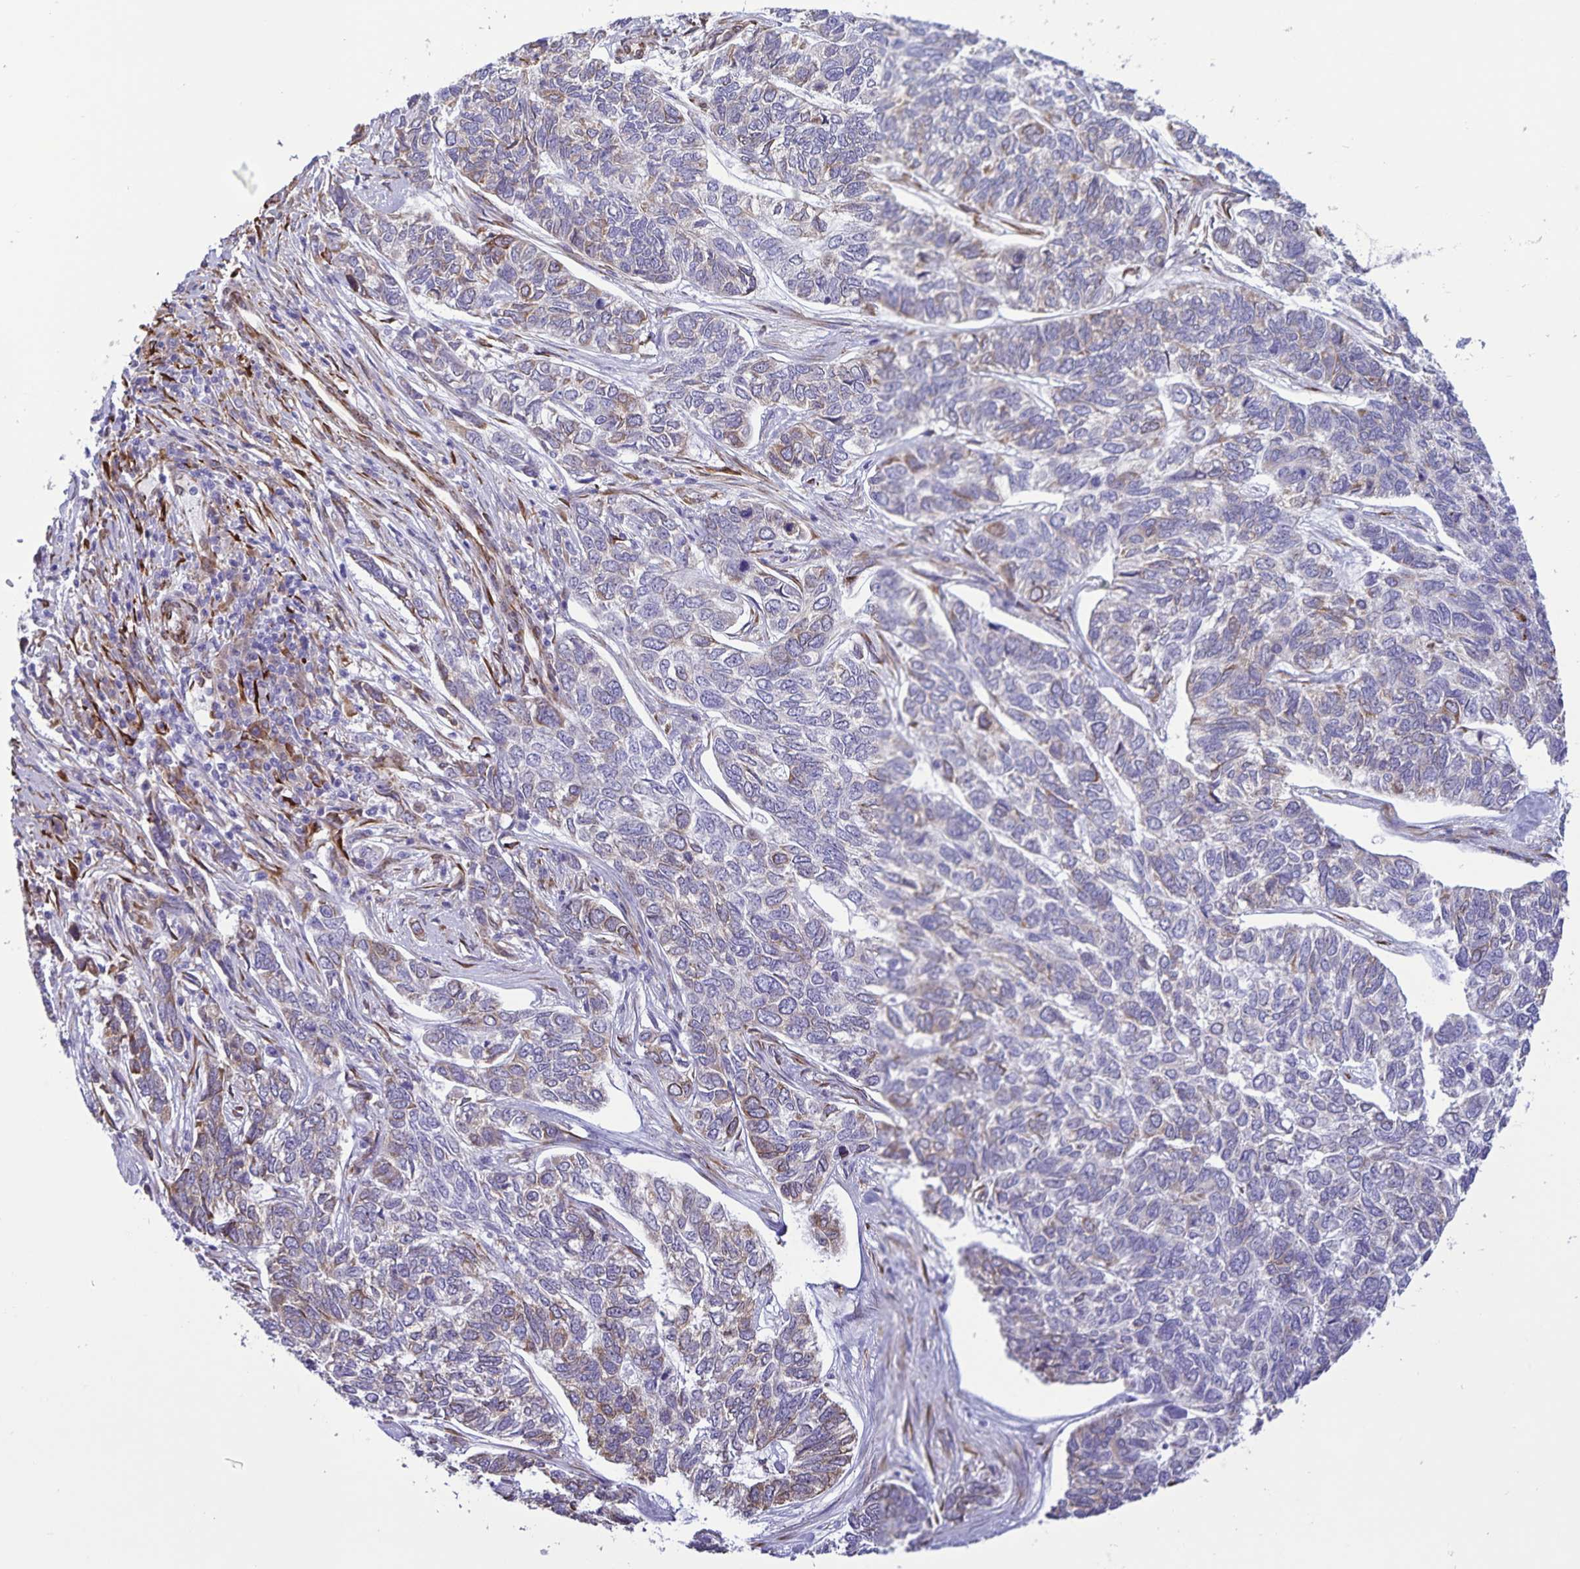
{"staining": {"intensity": "weak", "quantity": "25%-75%", "location": "cytoplasmic/membranous"}, "tissue": "skin cancer", "cell_type": "Tumor cells", "image_type": "cancer", "snomed": [{"axis": "morphology", "description": "Basal cell carcinoma"}, {"axis": "topography", "description": "Skin"}], "caption": "Immunohistochemistry histopathology image of human skin cancer (basal cell carcinoma) stained for a protein (brown), which shows low levels of weak cytoplasmic/membranous expression in about 25%-75% of tumor cells.", "gene": "RCN1", "patient": {"sex": "female", "age": 65}}